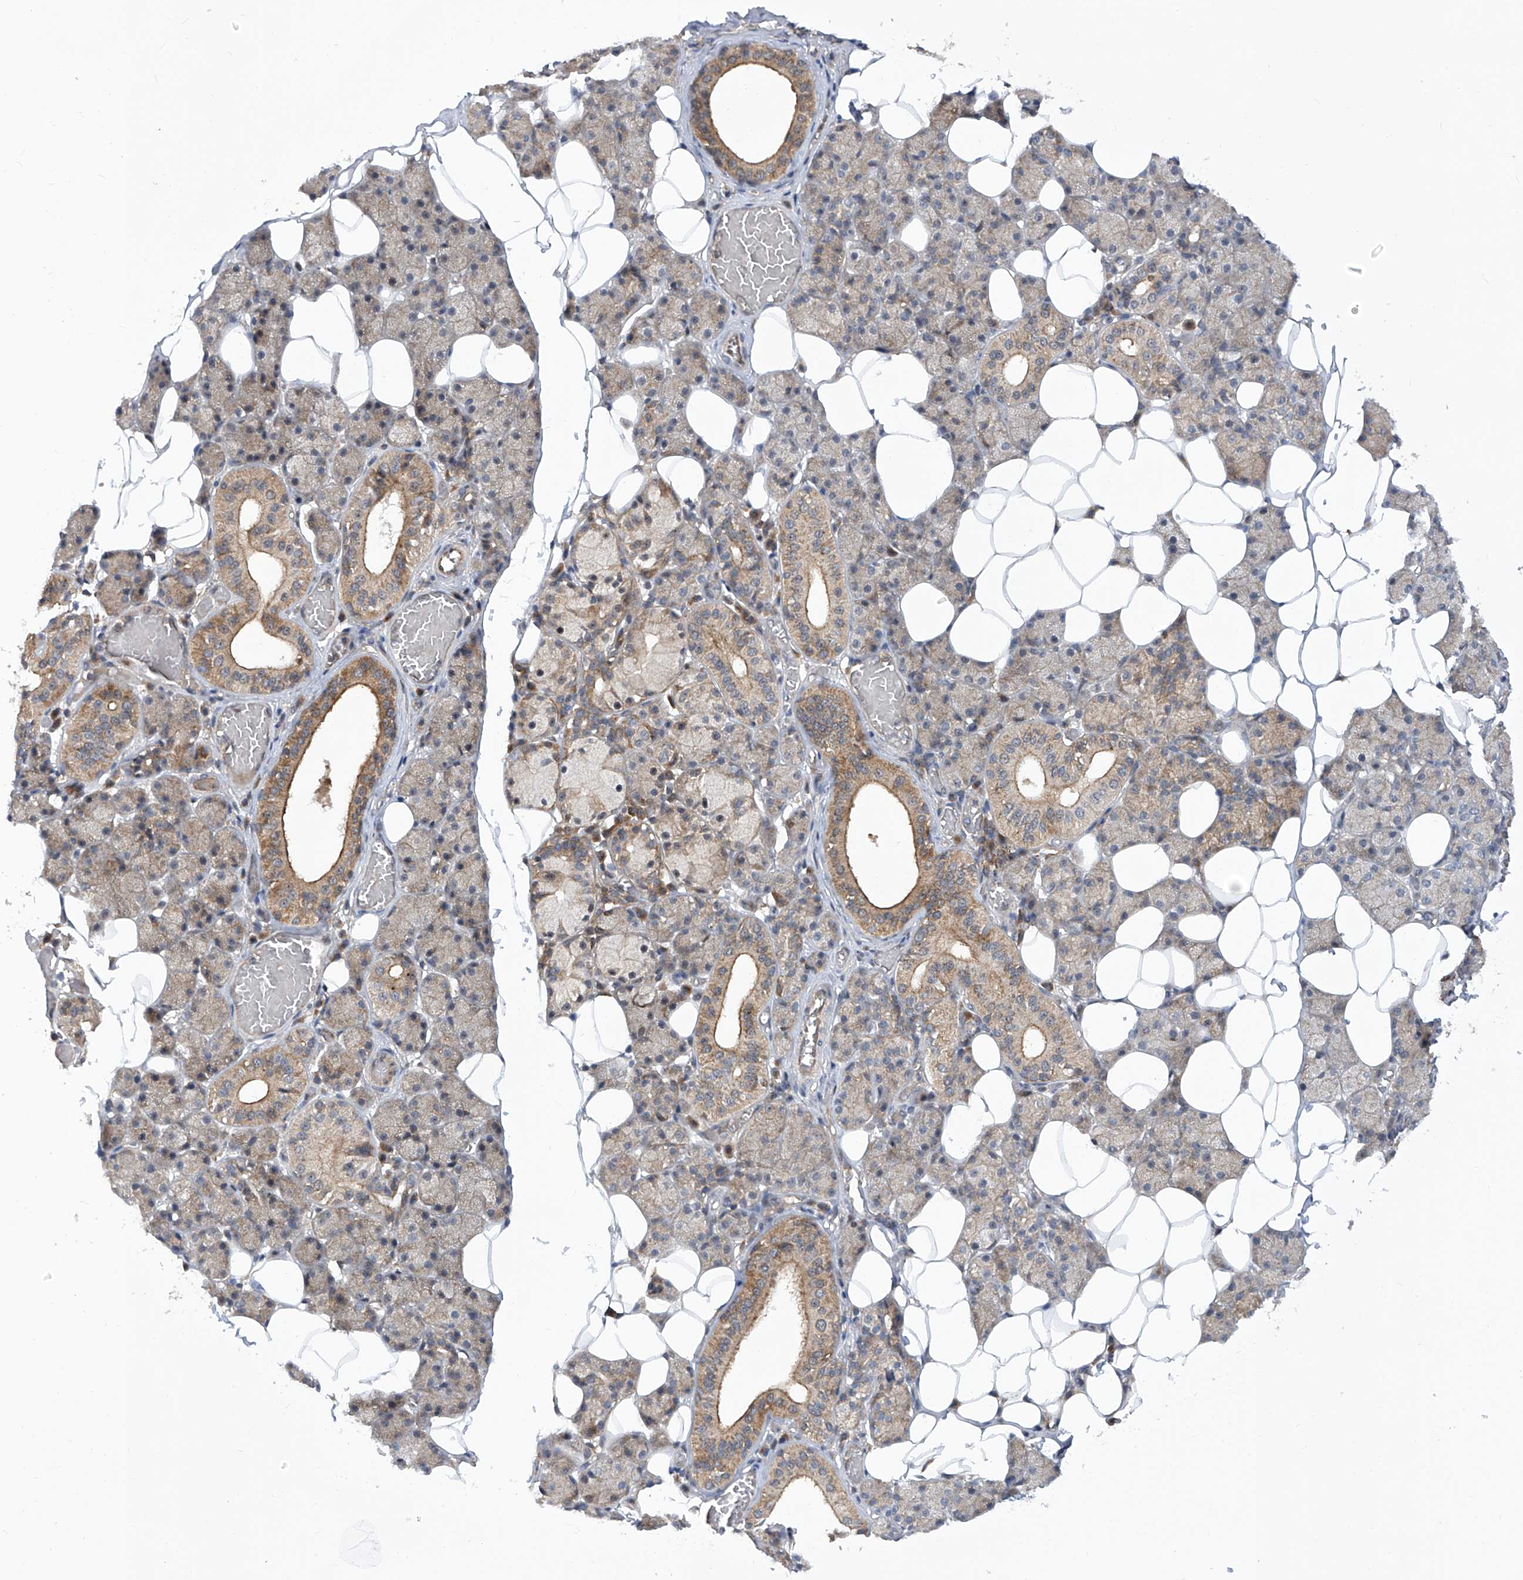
{"staining": {"intensity": "moderate", "quantity": "25%-75%", "location": "cytoplasmic/membranous"}, "tissue": "salivary gland", "cell_type": "Glandular cells", "image_type": "normal", "snomed": [{"axis": "morphology", "description": "Normal tissue, NOS"}, {"axis": "topography", "description": "Salivary gland"}], "caption": "Salivary gland stained with DAB immunohistochemistry displays medium levels of moderate cytoplasmic/membranous expression in about 25%-75% of glandular cells. (brown staining indicates protein expression, while blue staining denotes nuclei).", "gene": "CISH", "patient": {"sex": "female", "age": 33}}